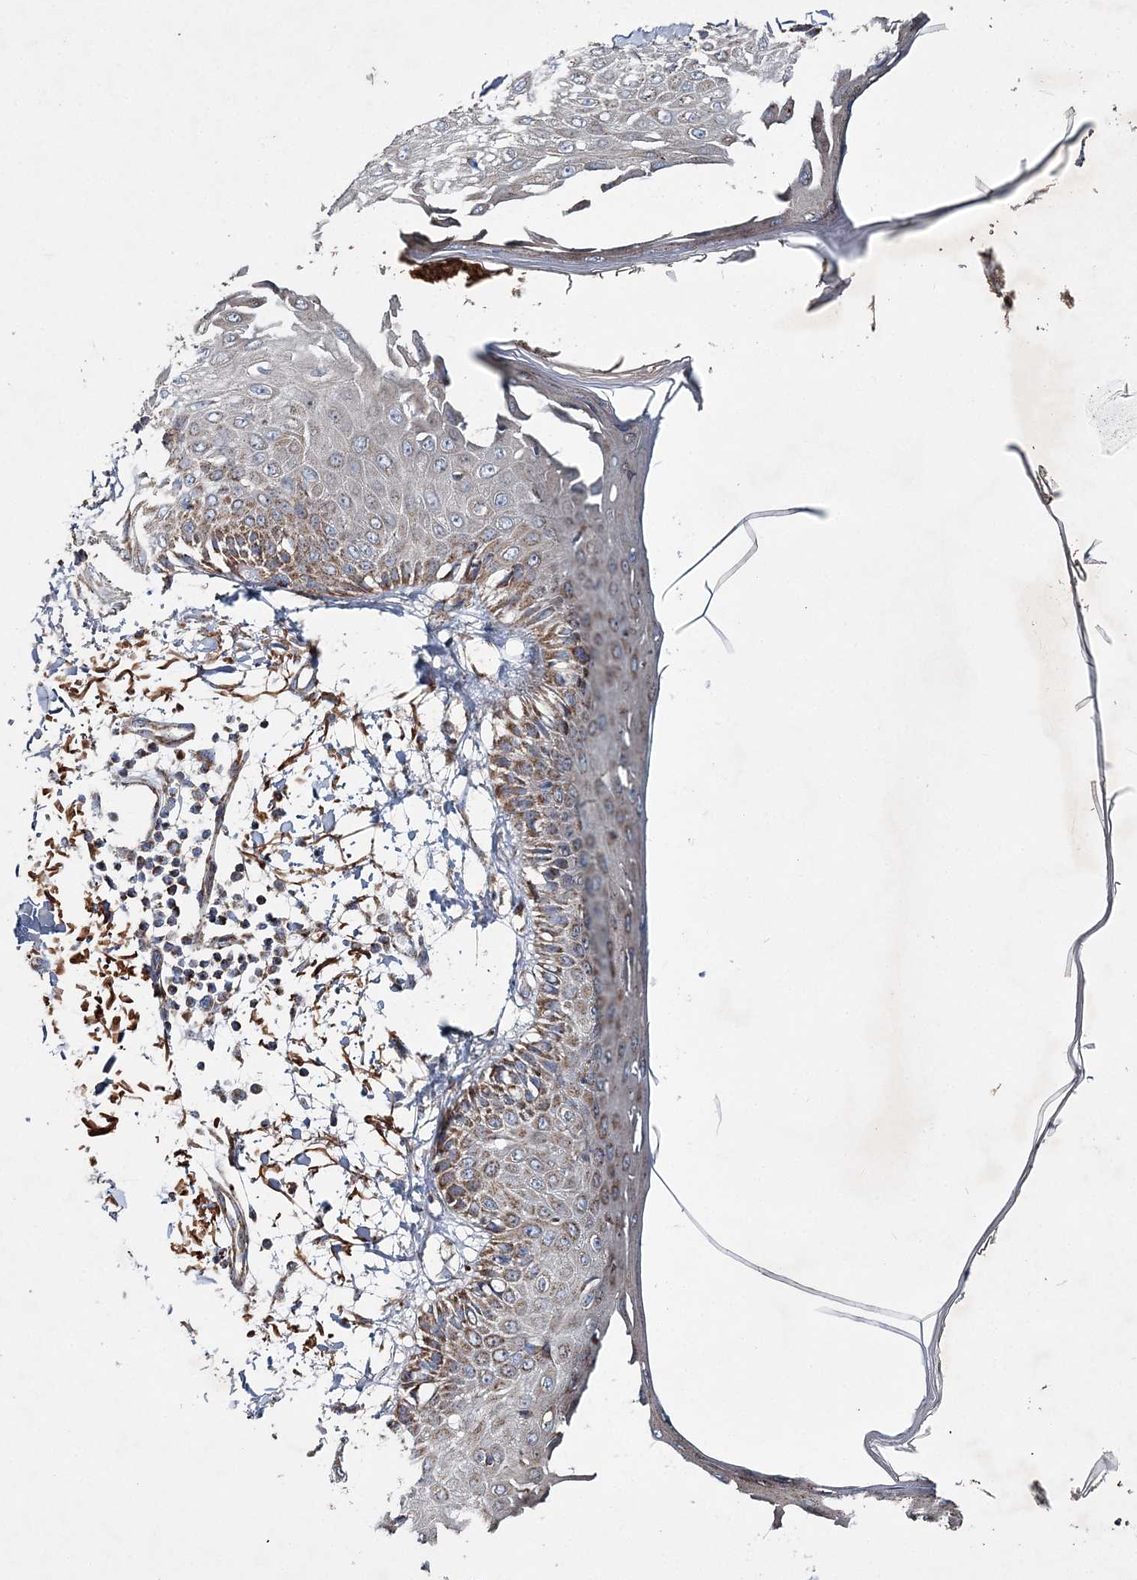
{"staining": {"intensity": "moderate", "quantity": ">75%", "location": "cytoplasmic/membranous"}, "tissue": "skin", "cell_type": "Fibroblasts", "image_type": "normal", "snomed": [{"axis": "morphology", "description": "Normal tissue, NOS"}, {"axis": "morphology", "description": "Squamous cell carcinoma, NOS"}, {"axis": "topography", "description": "Skin"}, {"axis": "topography", "description": "Peripheral nerve tissue"}], "caption": "This photomicrograph demonstrates immunohistochemistry staining of normal skin, with medium moderate cytoplasmic/membranous positivity in approximately >75% of fibroblasts.", "gene": "SPAG16", "patient": {"sex": "male", "age": 83}}